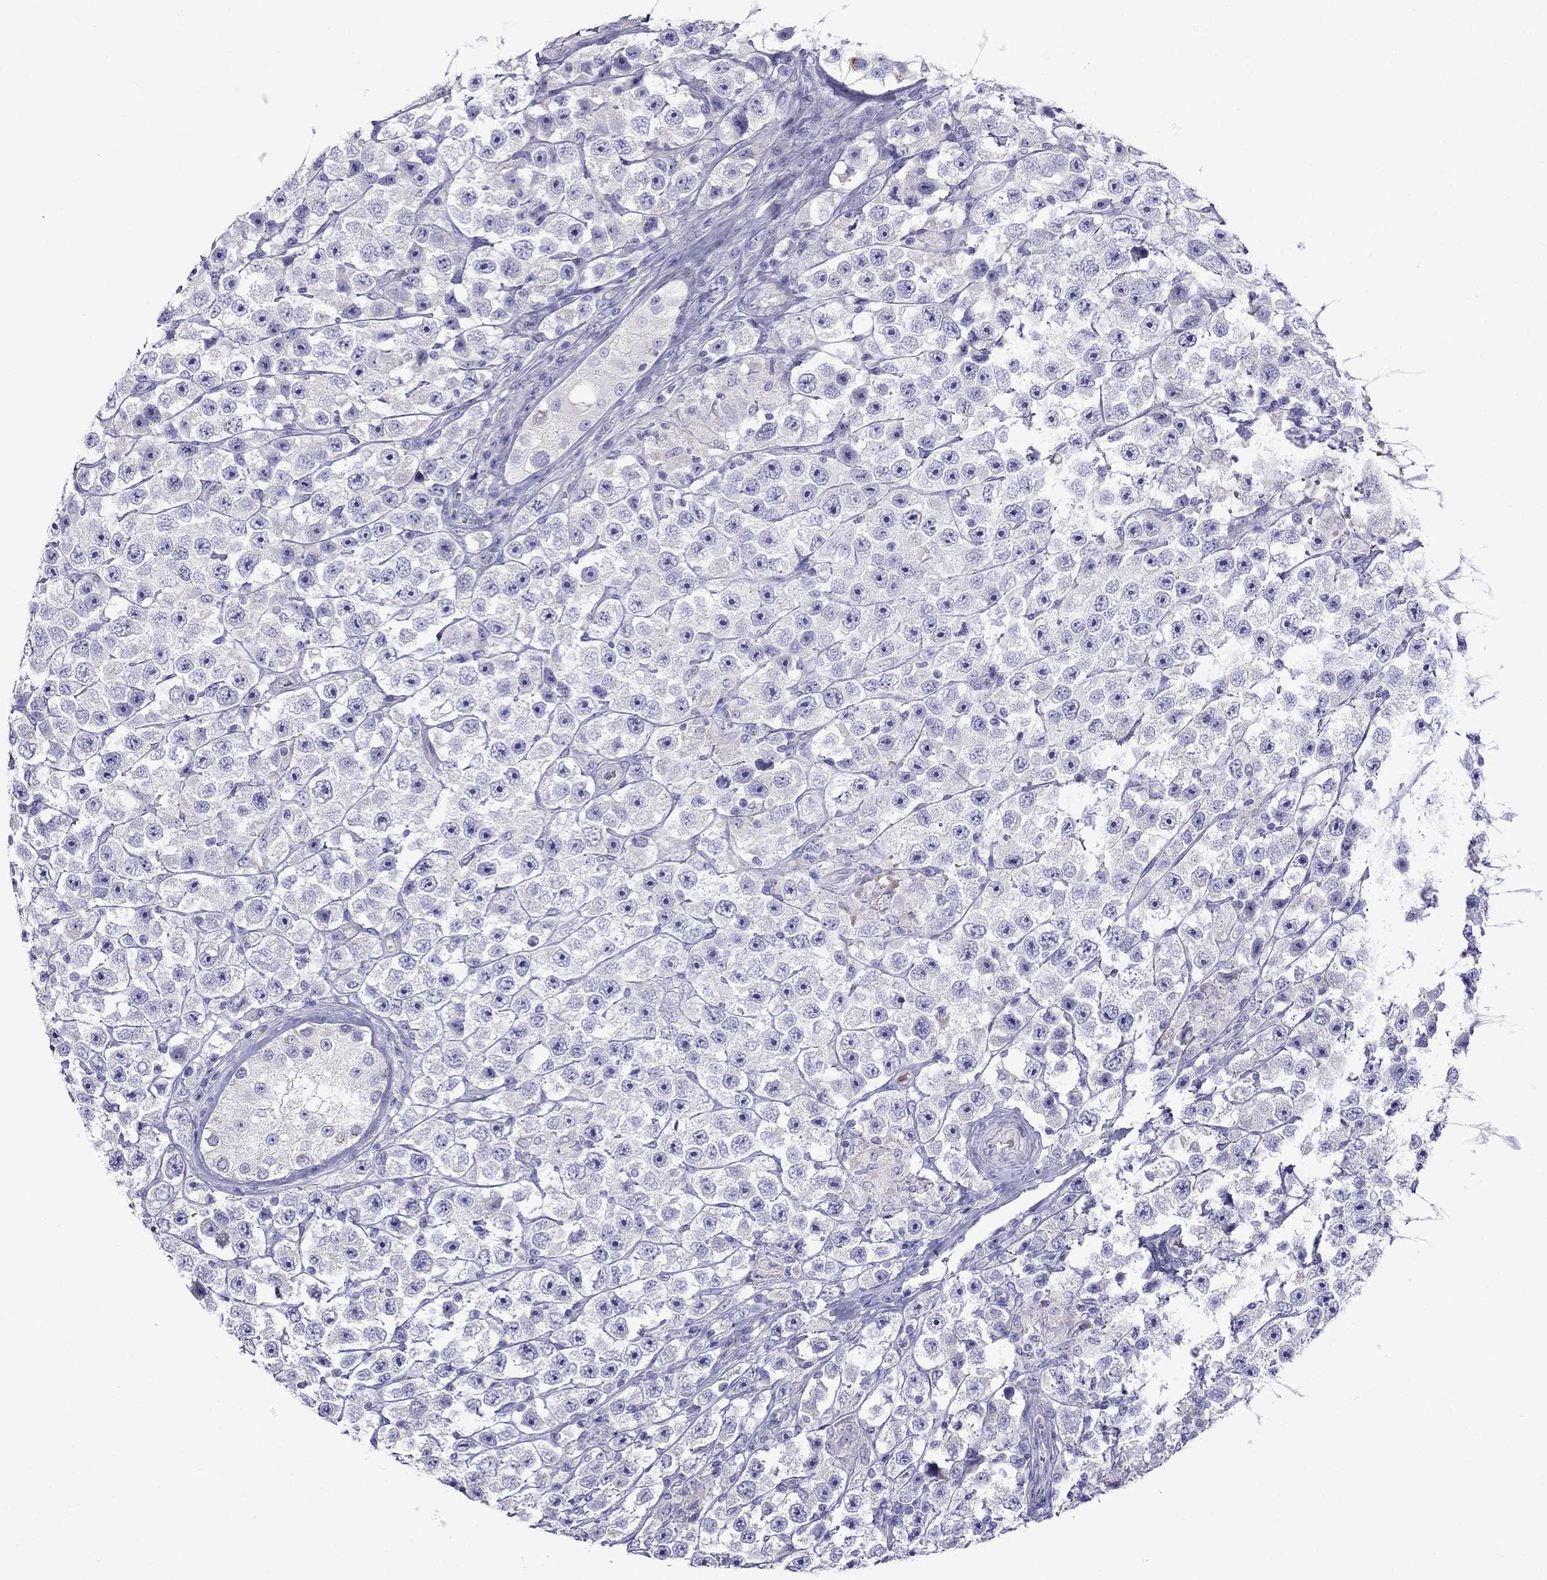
{"staining": {"intensity": "negative", "quantity": "none", "location": "none"}, "tissue": "testis cancer", "cell_type": "Tumor cells", "image_type": "cancer", "snomed": [{"axis": "morphology", "description": "Seminoma, NOS"}, {"axis": "topography", "description": "Testis"}], "caption": "Immunohistochemistry of testis cancer (seminoma) shows no staining in tumor cells.", "gene": "TDRD1", "patient": {"sex": "male", "age": 45}}